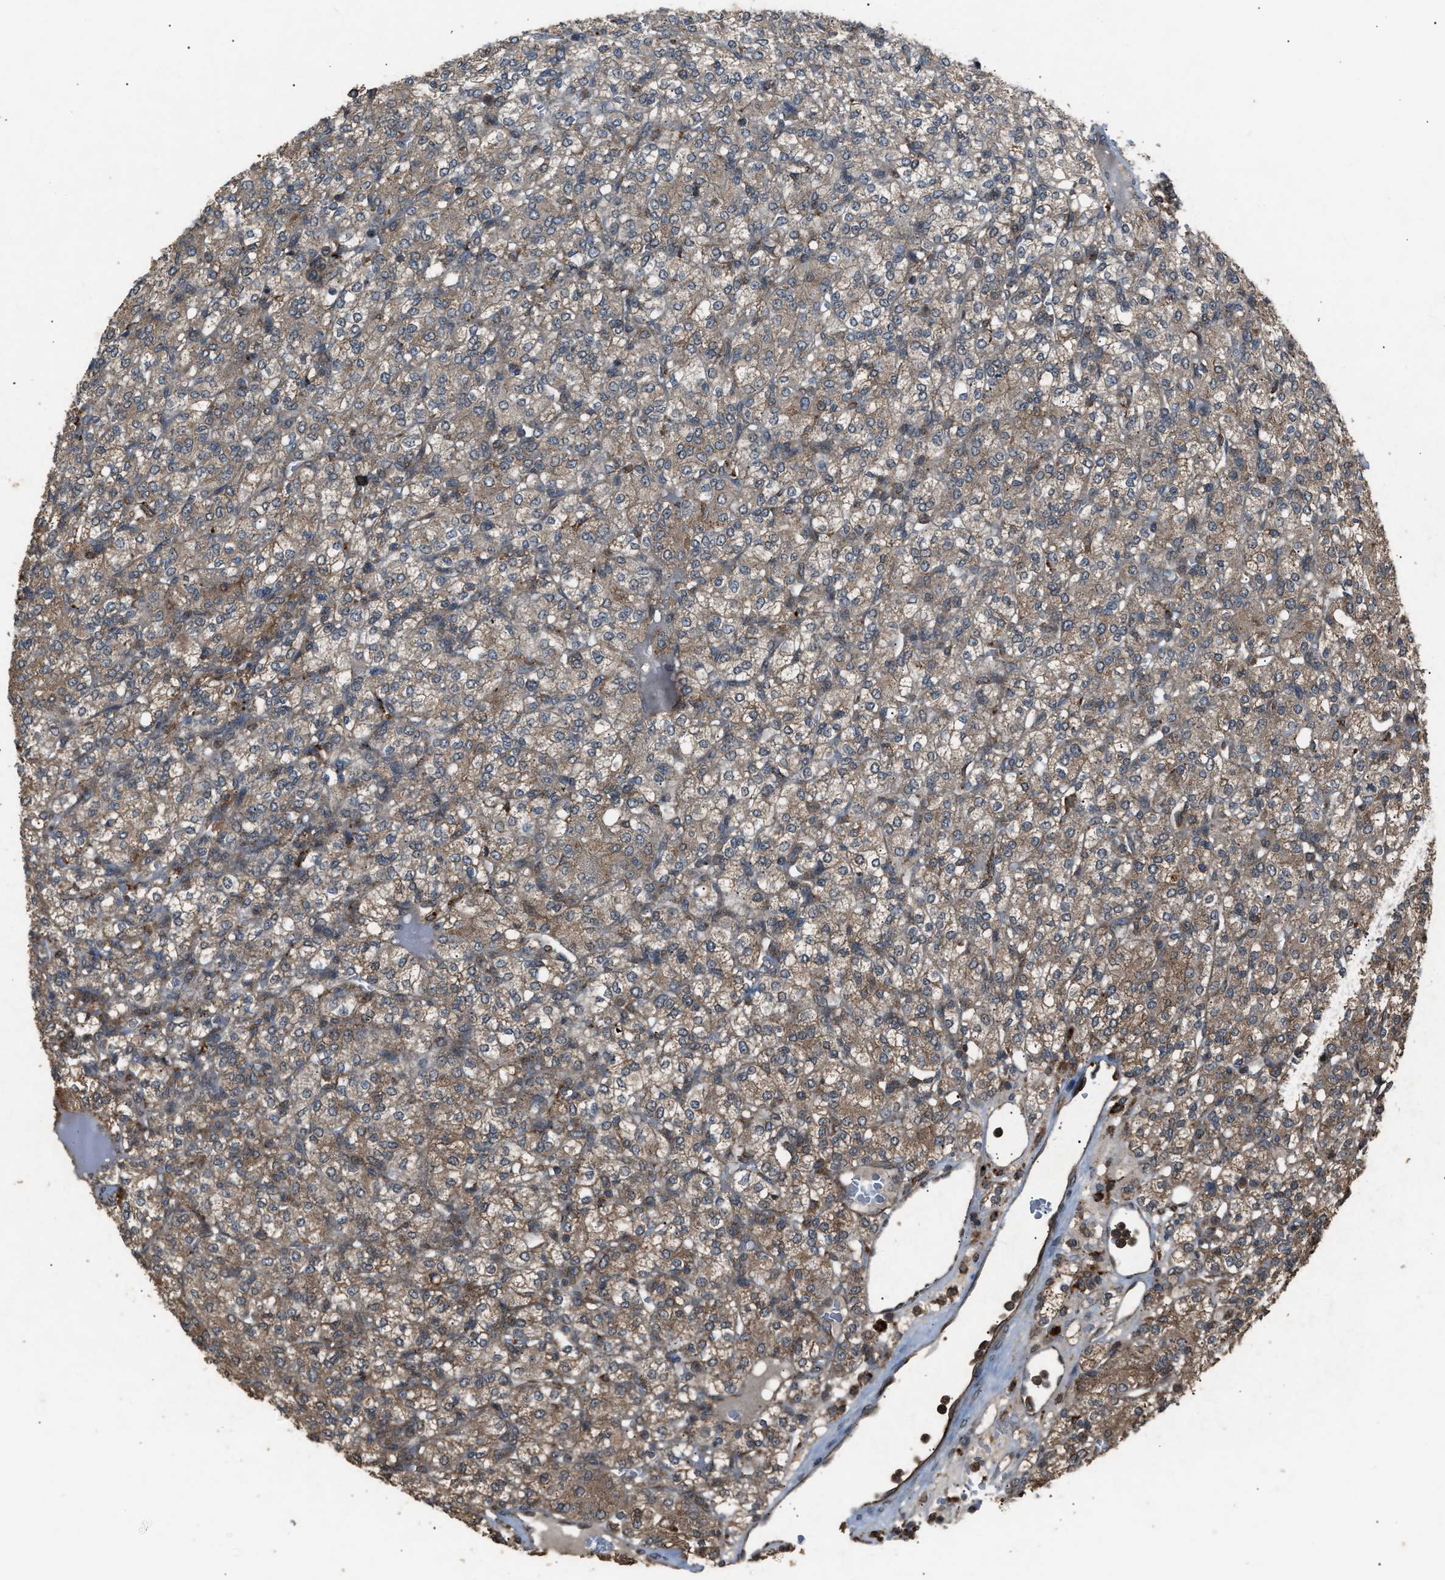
{"staining": {"intensity": "moderate", "quantity": ">75%", "location": "cytoplasmic/membranous"}, "tissue": "renal cancer", "cell_type": "Tumor cells", "image_type": "cancer", "snomed": [{"axis": "morphology", "description": "Adenocarcinoma, NOS"}, {"axis": "topography", "description": "Kidney"}], "caption": "Tumor cells display medium levels of moderate cytoplasmic/membranous expression in about >75% of cells in renal cancer. Immunohistochemistry stains the protein in brown and the nuclei are stained blue.", "gene": "PSMD1", "patient": {"sex": "male", "age": 77}}